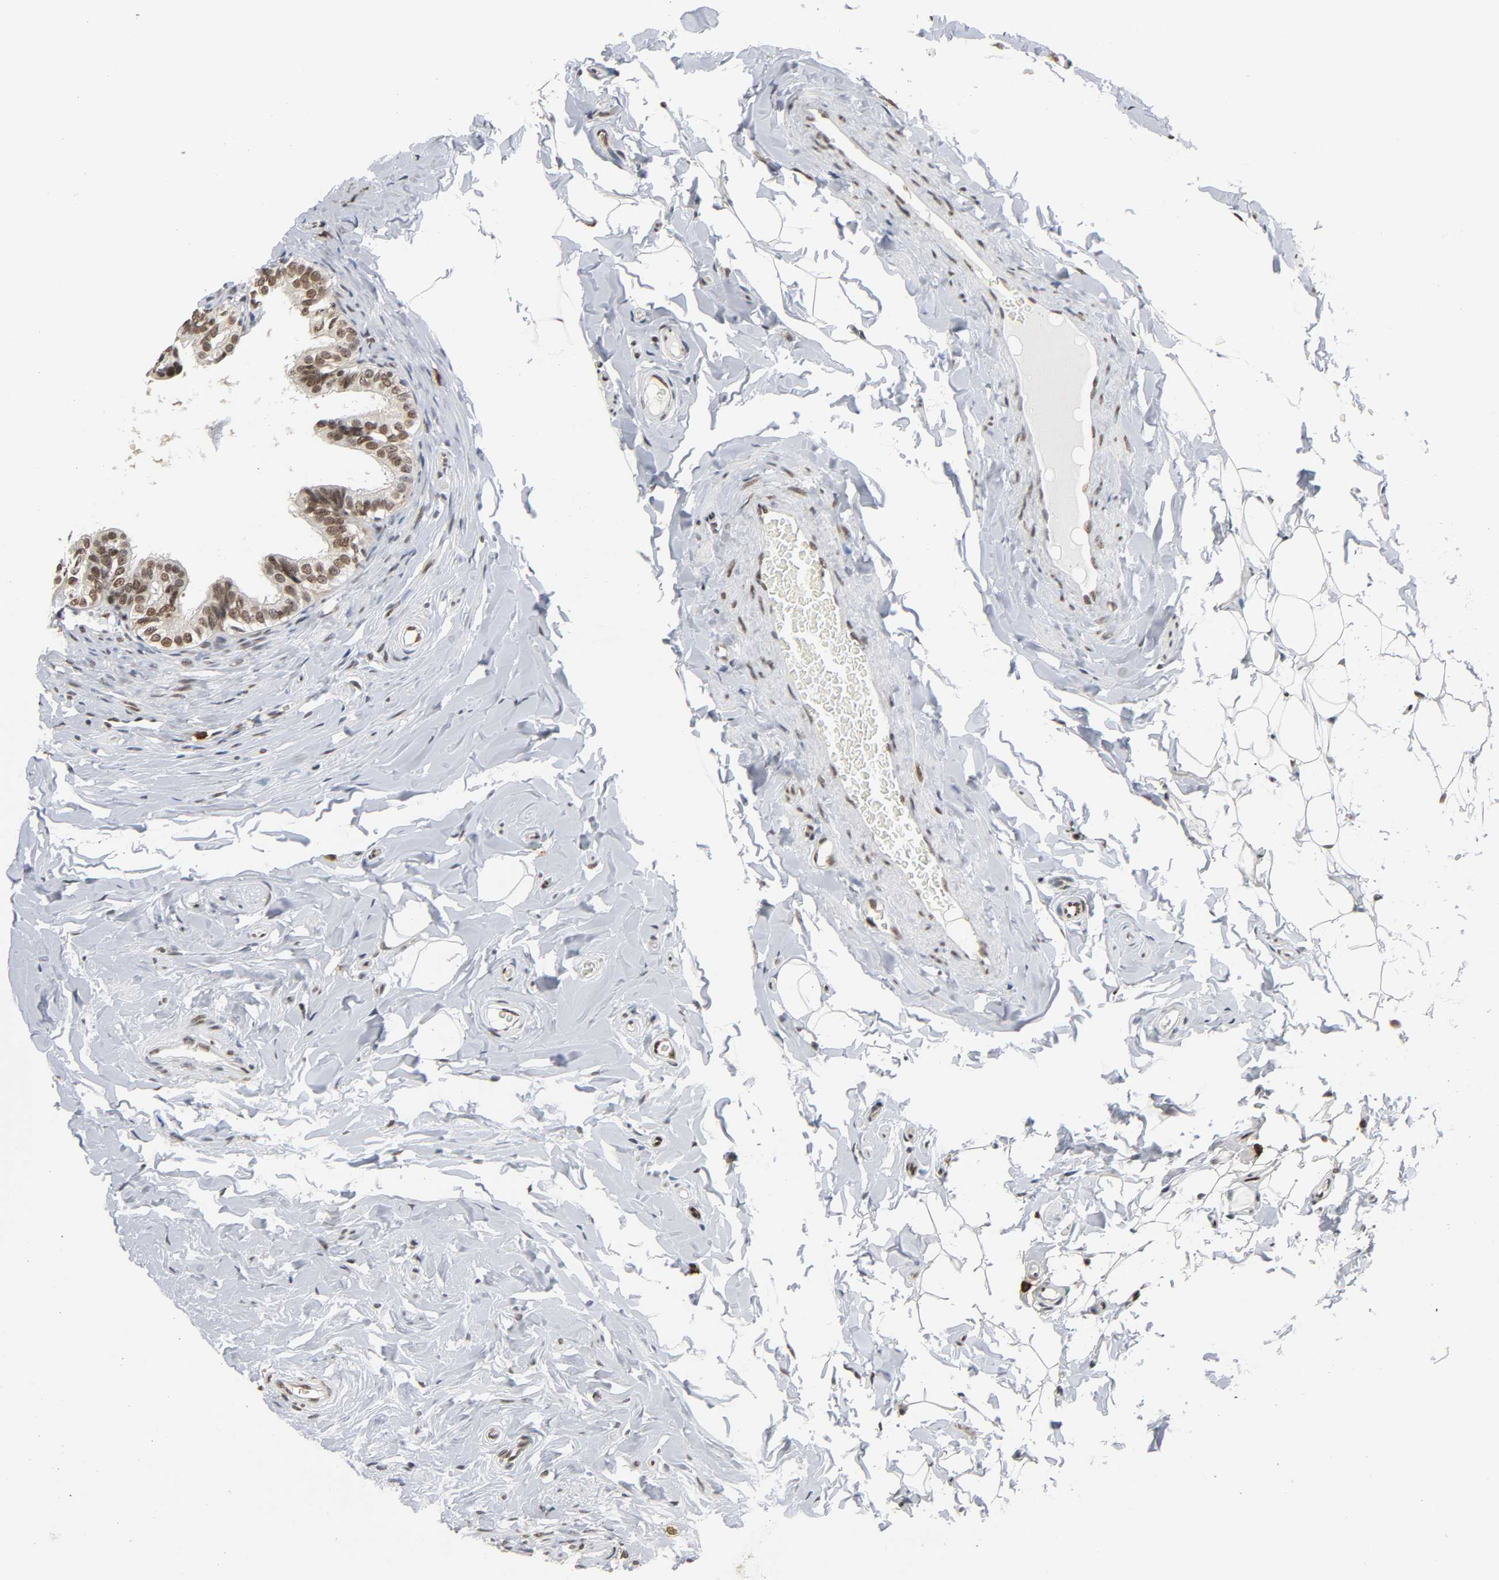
{"staining": {"intensity": "strong", "quantity": ">75%", "location": "nuclear"}, "tissue": "epididymis", "cell_type": "Glandular cells", "image_type": "normal", "snomed": [{"axis": "morphology", "description": "Normal tissue, NOS"}, {"axis": "topography", "description": "Epididymis"}], "caption": "Brown immunohistochemical staining in normal human epididymis shows strong nuclear staining in approximately >75% of glandular cells.", "gene": "SUMO1", "patient": {"sex": "male", "age": 26}}